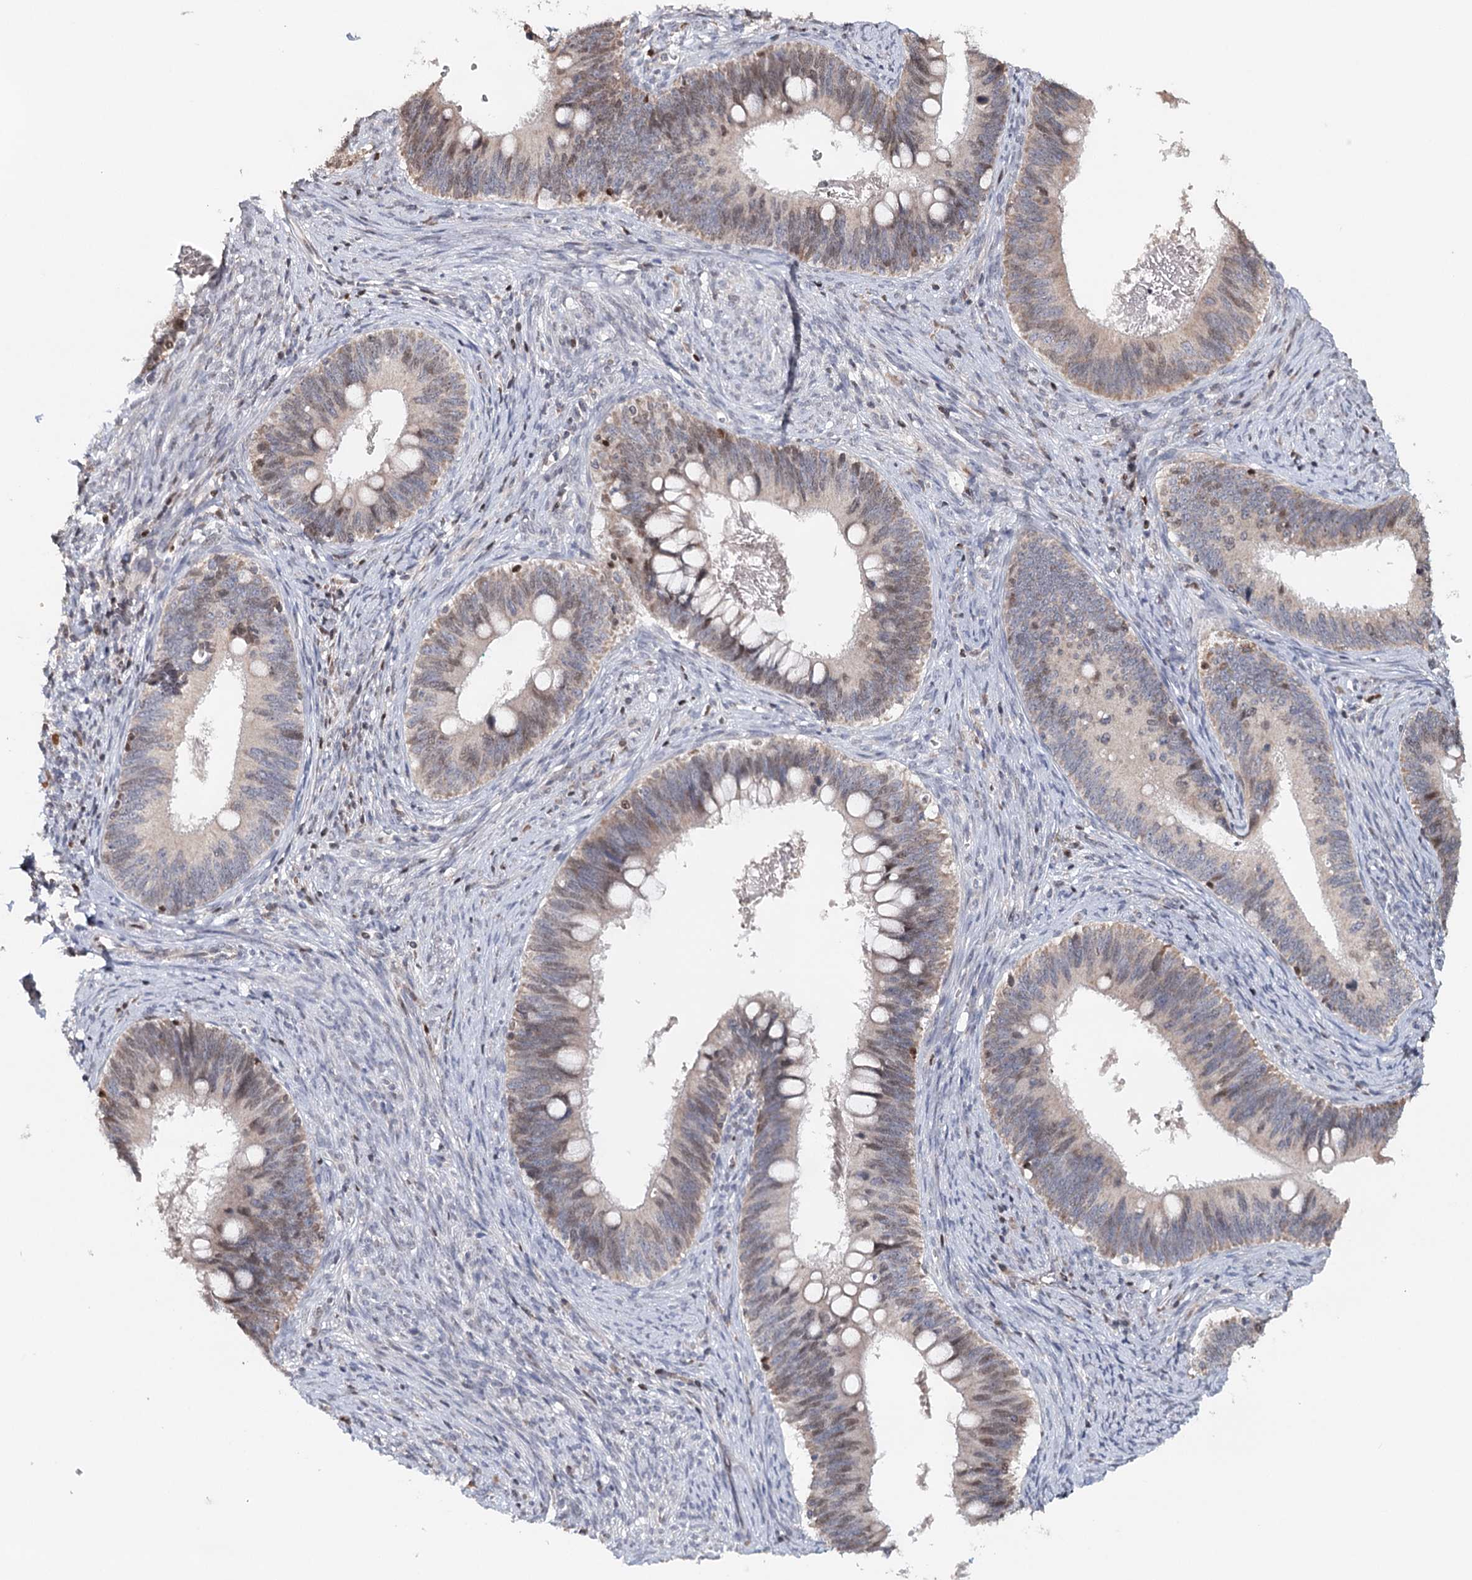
{"staining": {"intensity": "weak", "quantity": "<25%", "location": "cytoplasmic/membranous"}, "tissue": "cervical cancer", "cell_type": "Tumor cells", "image_type": "cancer", "snomed": [{"axis": "morphology", "description": "Adenocarcinoma, NOS"}, {"axis": "topography", "description": "Cervix"}], "caption": "DAB immunohistochemical staining of human cervical cancer reveals no significant staining in tumor cells.", "gene": "ICOS", "patient": {"sex": "female", "age": 42}}